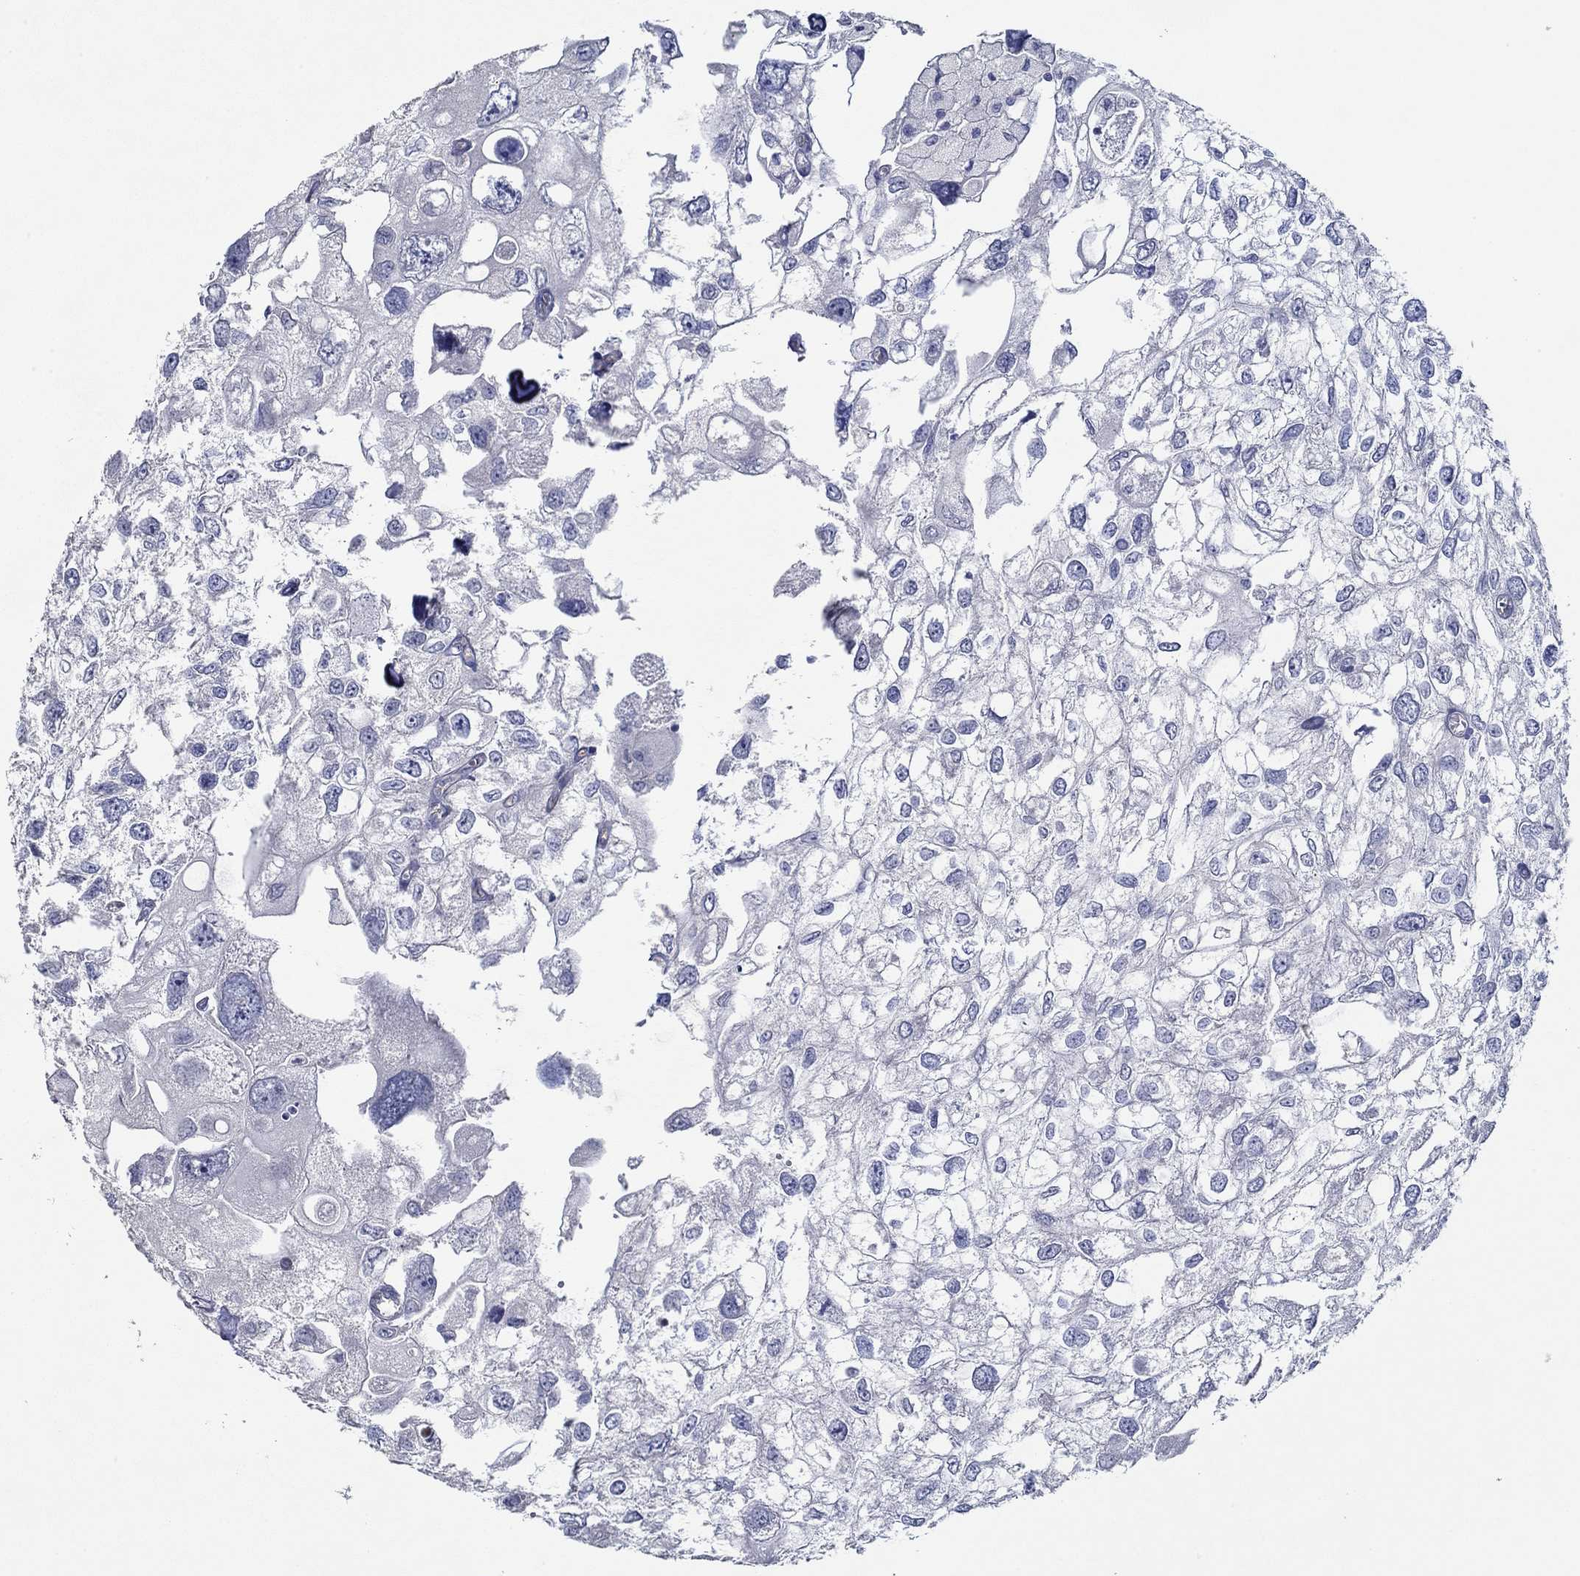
{"staining": {"intensity": "negative", "quantity": "none", "location": "none"}, "tissue": "urothelial cancer", "cell_type": "Tumor cells", "image_type": "cancer", "snomed": [{"axis": "morphology", "description": "Urothelial carcinoma, High grade"}, {"axis": "topography", "description": "Urinary bladder"}], "caption": "Histopathology image shows no significant protein expression in tumor cells of urothelial cancer.", "gene": "GJA5", "patient": {"sex": "male", "age": 59}}